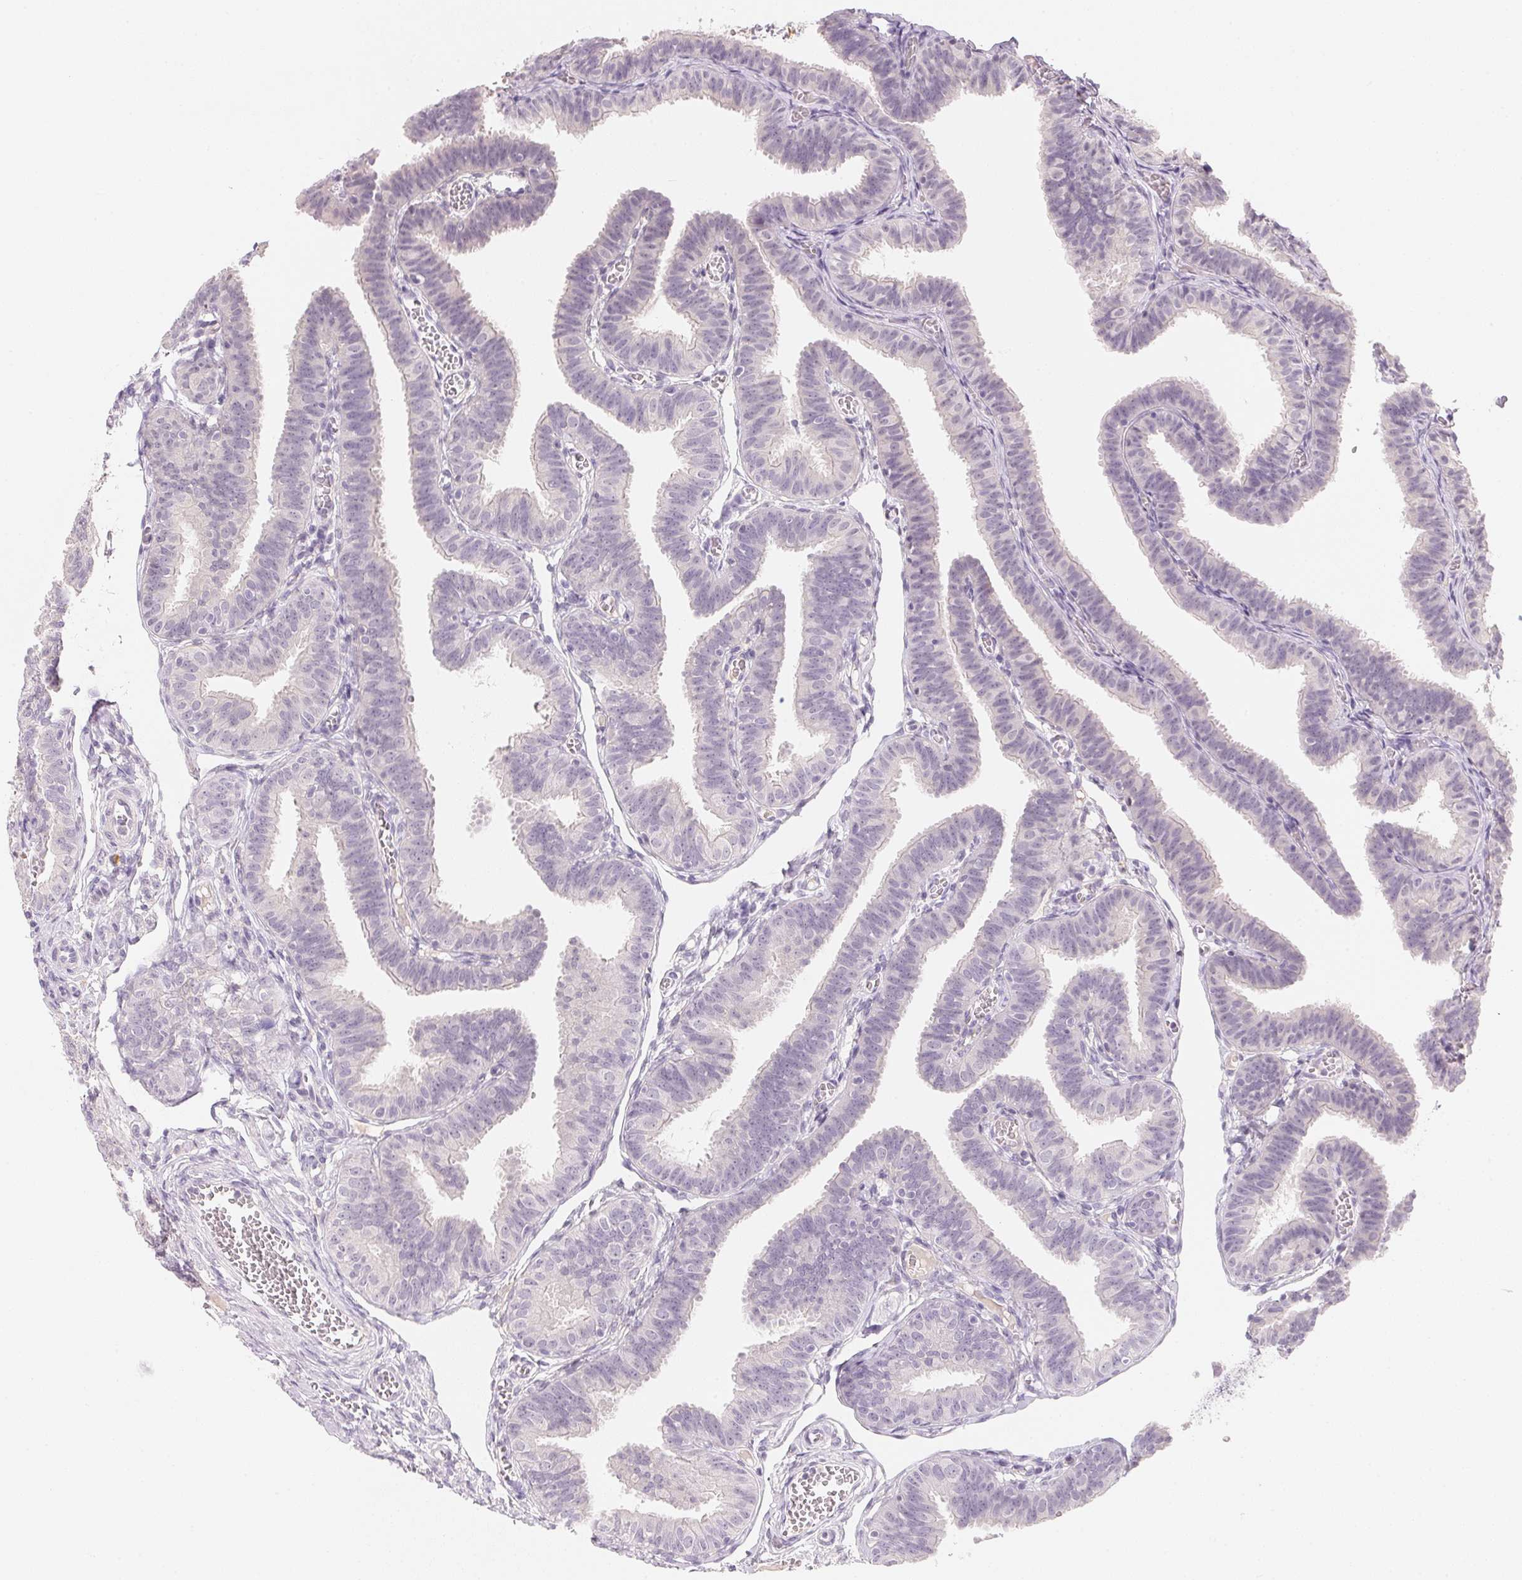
{"staining": {"intensity": "negative", "quantity": "none", "location": "none"}, "tissue": "fallopian tube", "cell_type": "Glandular cells", "image_type": "normal", "snomed": [{"axis": "morphology", "description": "Normal tissue, NOS"}, {"axis": "topography", "description": "Fallopian tube"}], "caption": "The histopathology image reveals no significant positivity in glandular cells of fallopian tube. The staining was performed using DAB to visualize the protein expression in brown, while the nuclei were stained in blue with hematoxylin (Magnification: 20x).", "gene": "MCOLN3", "patient": {"sex": "female", "age": 25}}